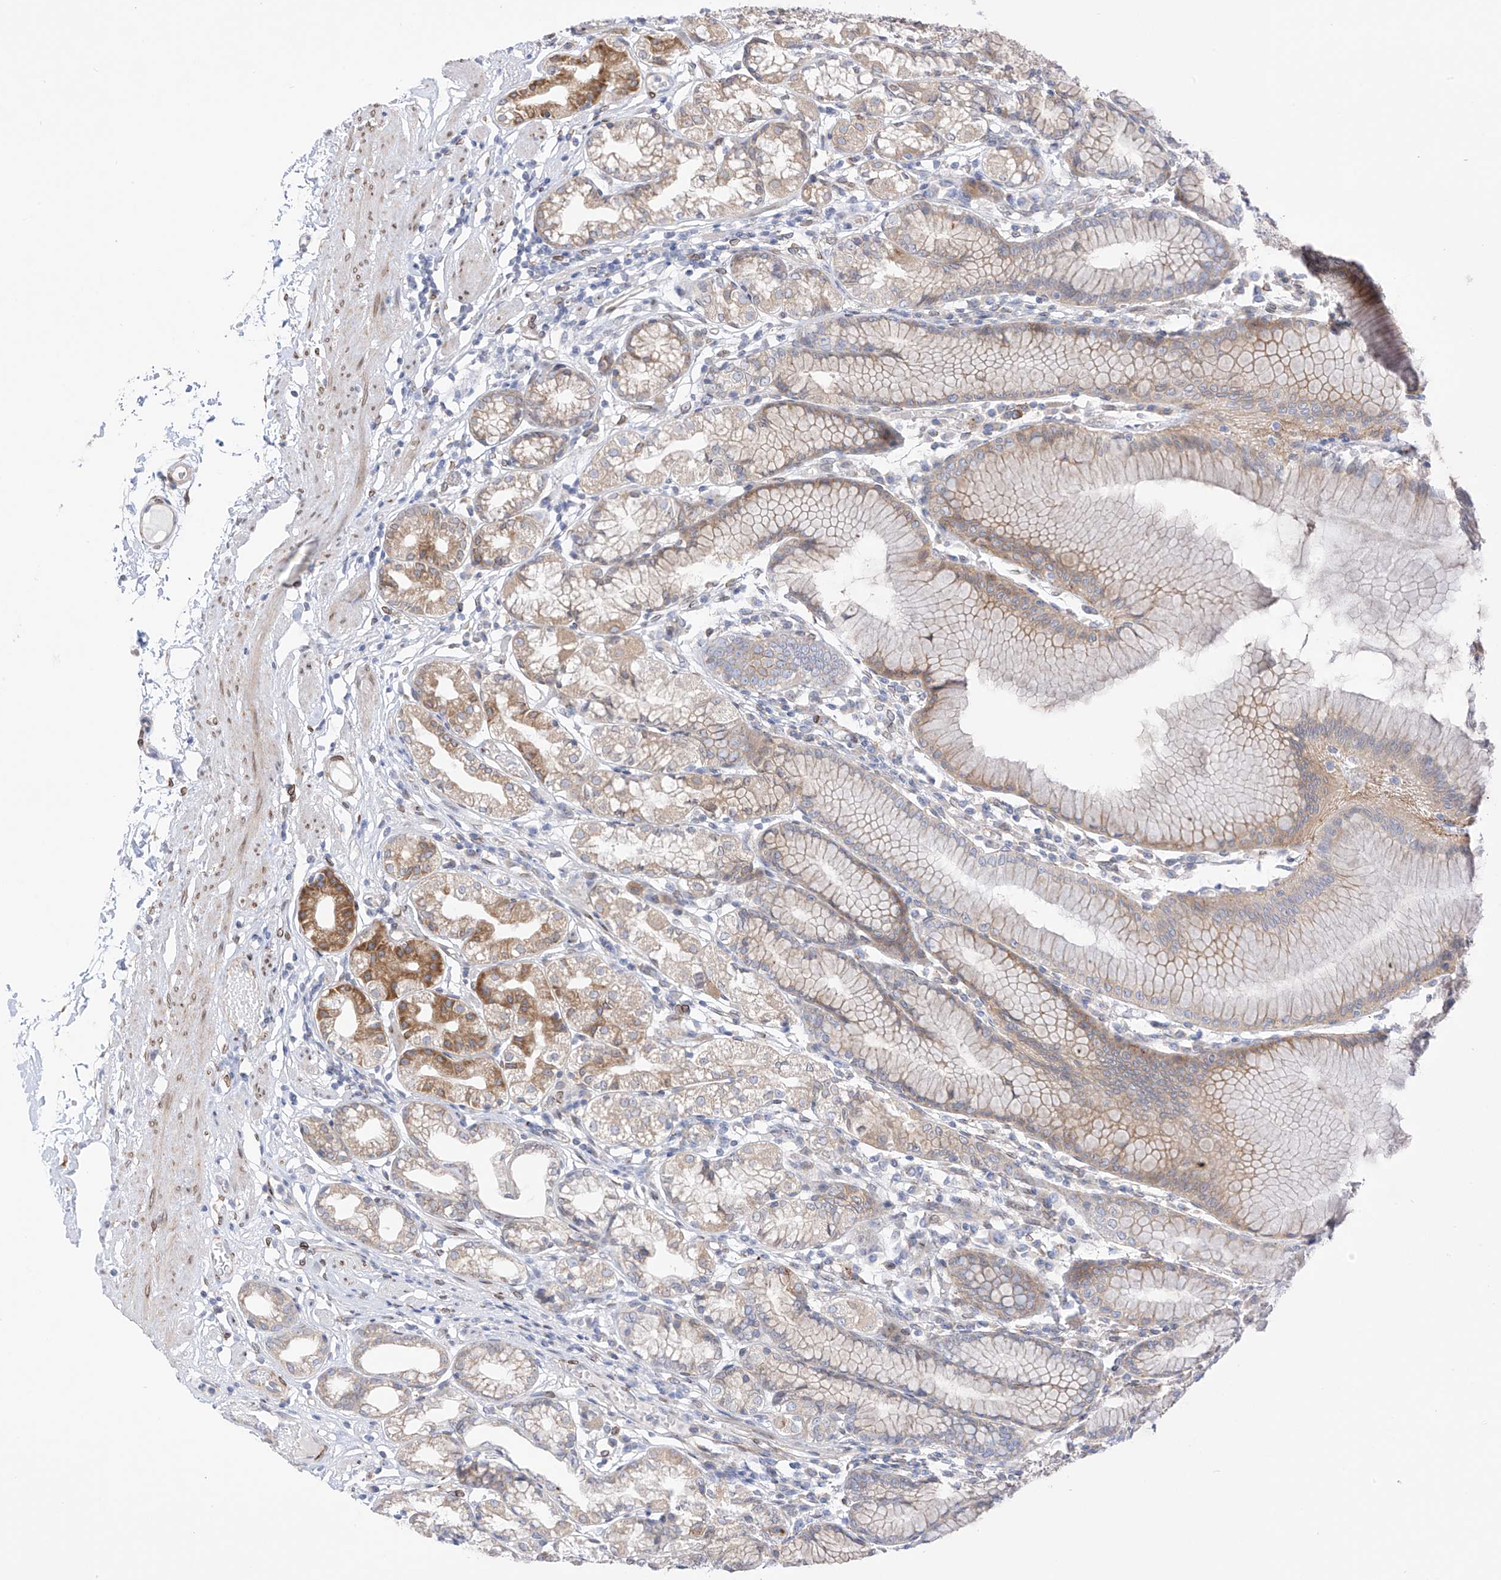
{"staining": {"intensity": "moderate", "quantity": ">75%", "location": "cytoplasmic/membranous"}, "tissue": "stomach", "cell_type": "Glandular cells", "image_type": "normal", "snomed": [{"axis": "morphology", "description": "Normal tissue, NOS"}, {"axis": "topography", "description": "Stomach"}], "caption": "This image shows immunohistochemistry (IHC) staining of normal human stomach, with medium moderate cytoplasmic/membranous staining in approximately >75% of glandular cells.", "gene": "PCYOX1", "patient": {"sex": "female", "age": 57}}